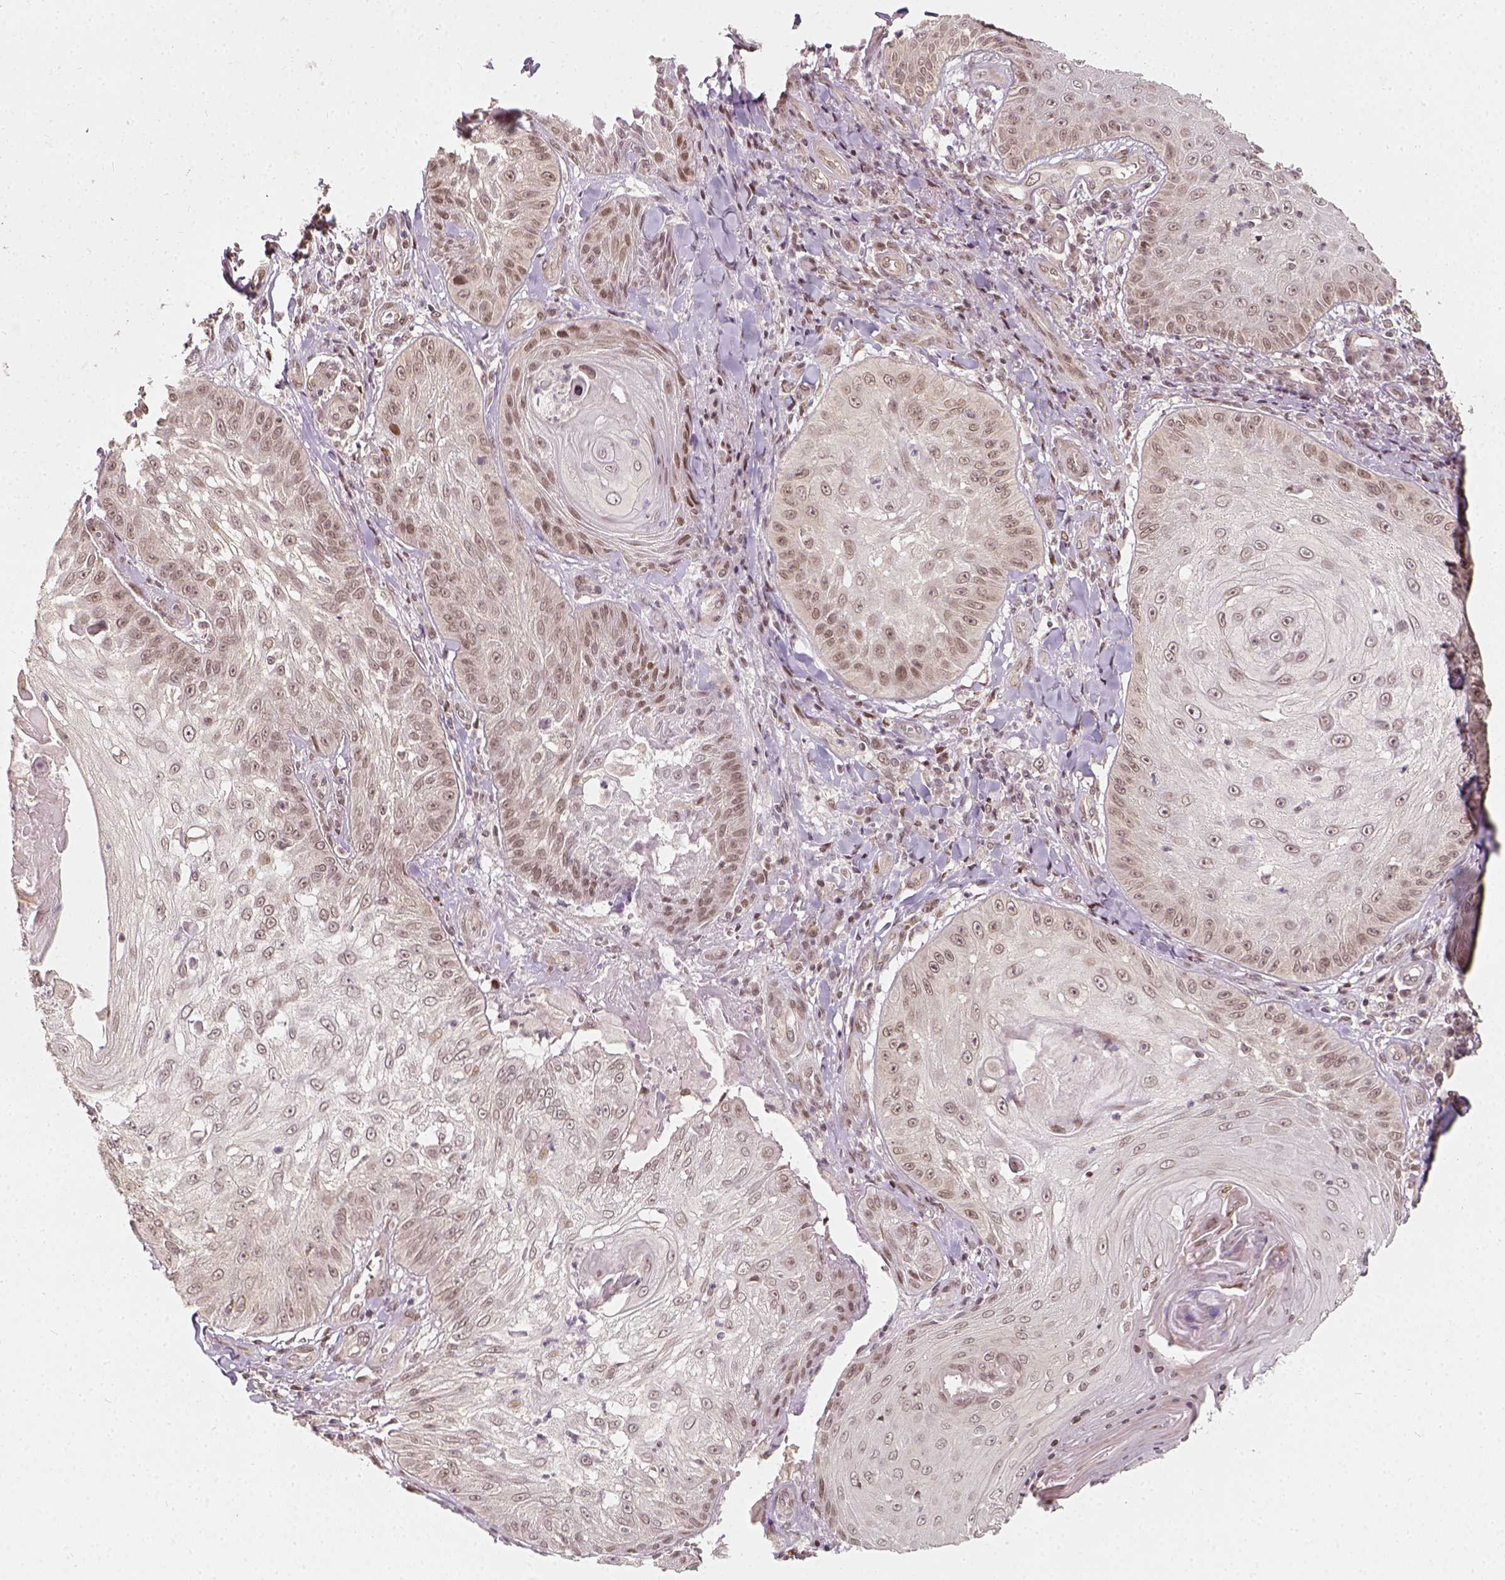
{"staining": {"intensity": "weak", "quantity": "<25%", "location": "nuclear"}, "tissue": "skin cancer", "cell_type": "Tumor cells", "image_type": "cancer", "snomed": [{"axis": "morphology", "description": "Squamous cell carcinoma, NOS"}, {"axis": "topography", "description": "Skin"}], "caption": "Immunohistochemistry (IHC) photomicrograph of neoplastic tissue: skin cancer stained with DAB shows no significant protein staining in tumor cells.", "gene": "ZMAT3", "patient": {"sex": "male", "age": 70}}